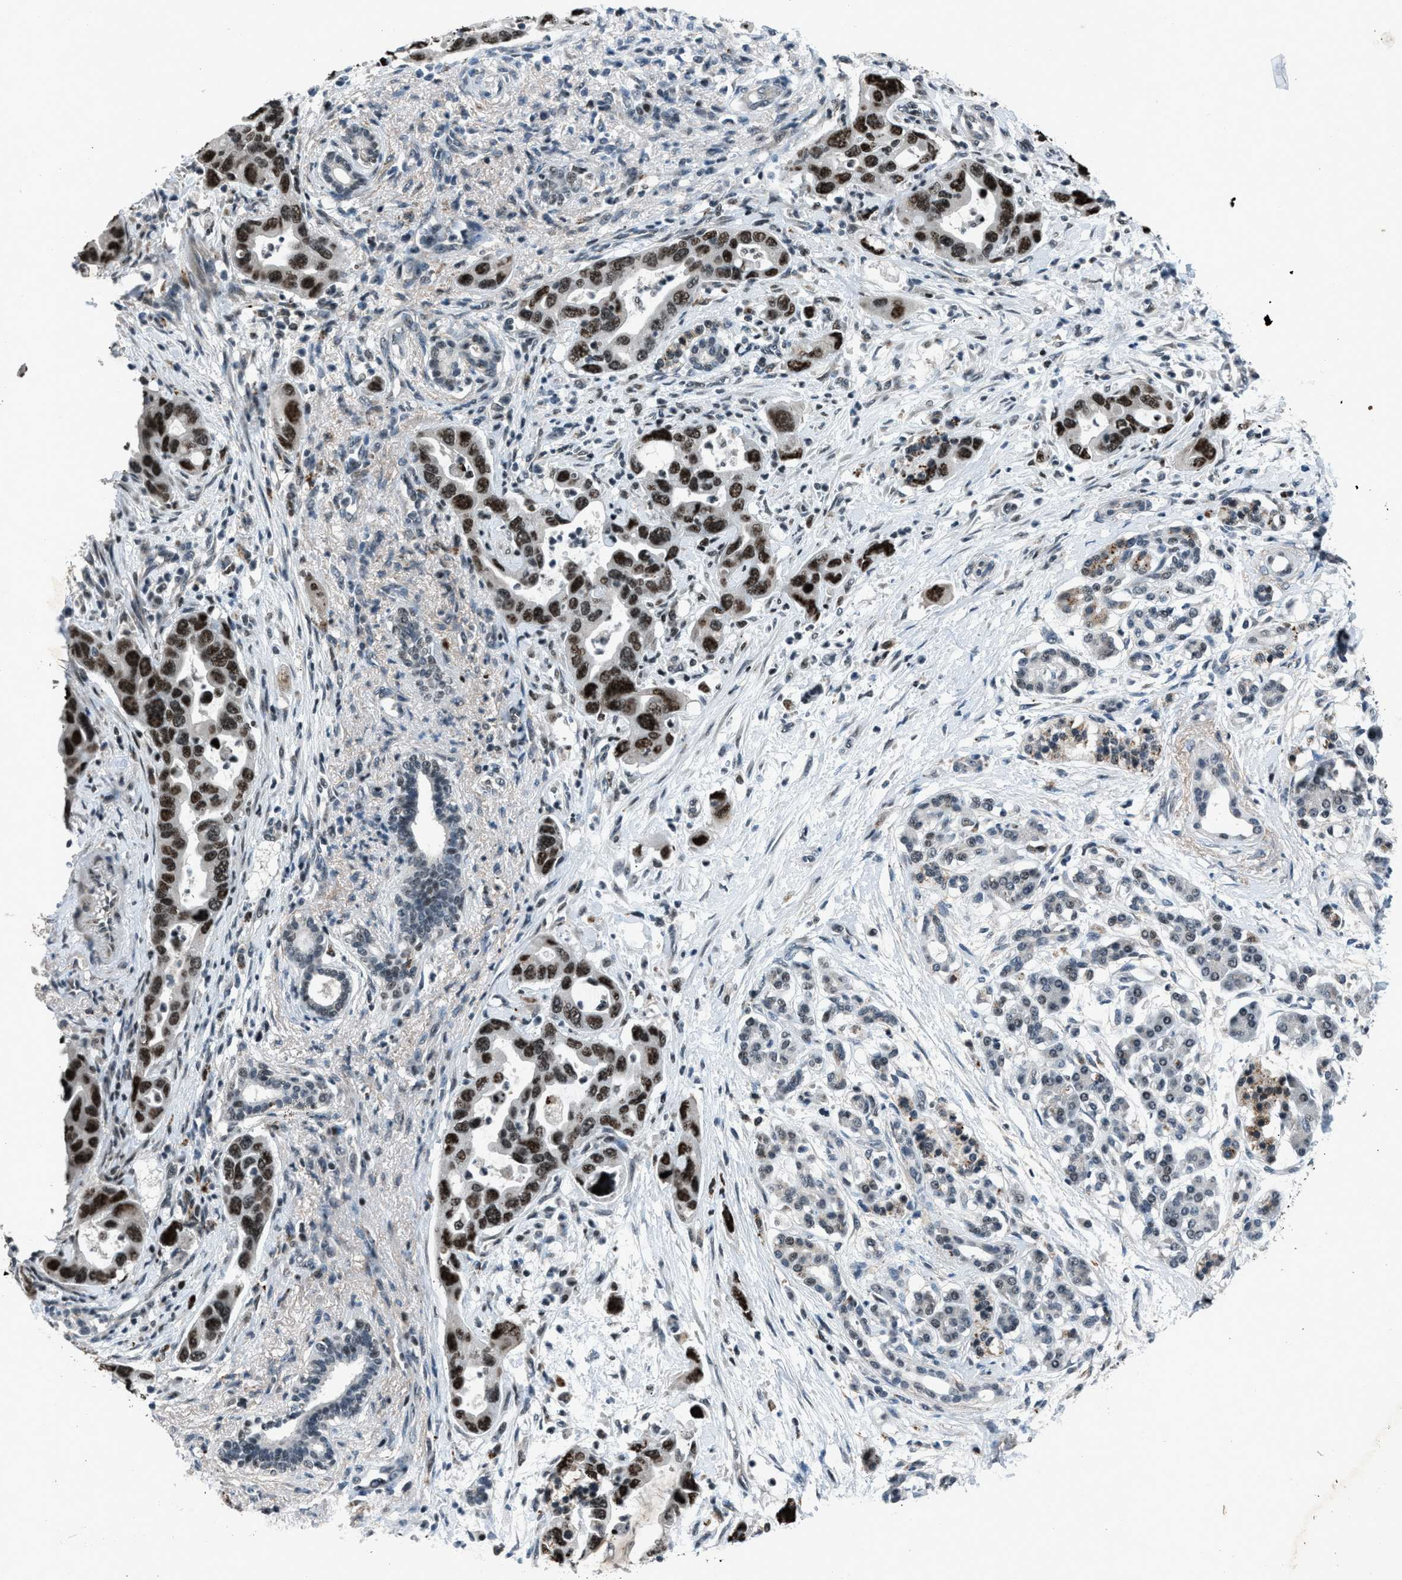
{"staining": {"intensity": "strong", "quantity": ">75%", "location": "nuclear"}, "tissue": "pancreatic cancer", "cell_type": "Tumor cells", "image_type": "cancer", "snomed": [{"axis": "morphology", "description": "Normal tissue, NOS"}, {"axis": "morphology", "description": "Adenocarcinoma, NOS"}, {"axis": "topography", "description": "Pancreas"}], "caption": "High-power microscopy captured an immunohistochemistry photomicrograph of pancreatic adenocarcinoma, revealing strong nuclear staining in approximately >75% of tumor cells.", "gene": "ADCY1", "patient": {"sex": "female", "age": 71}}